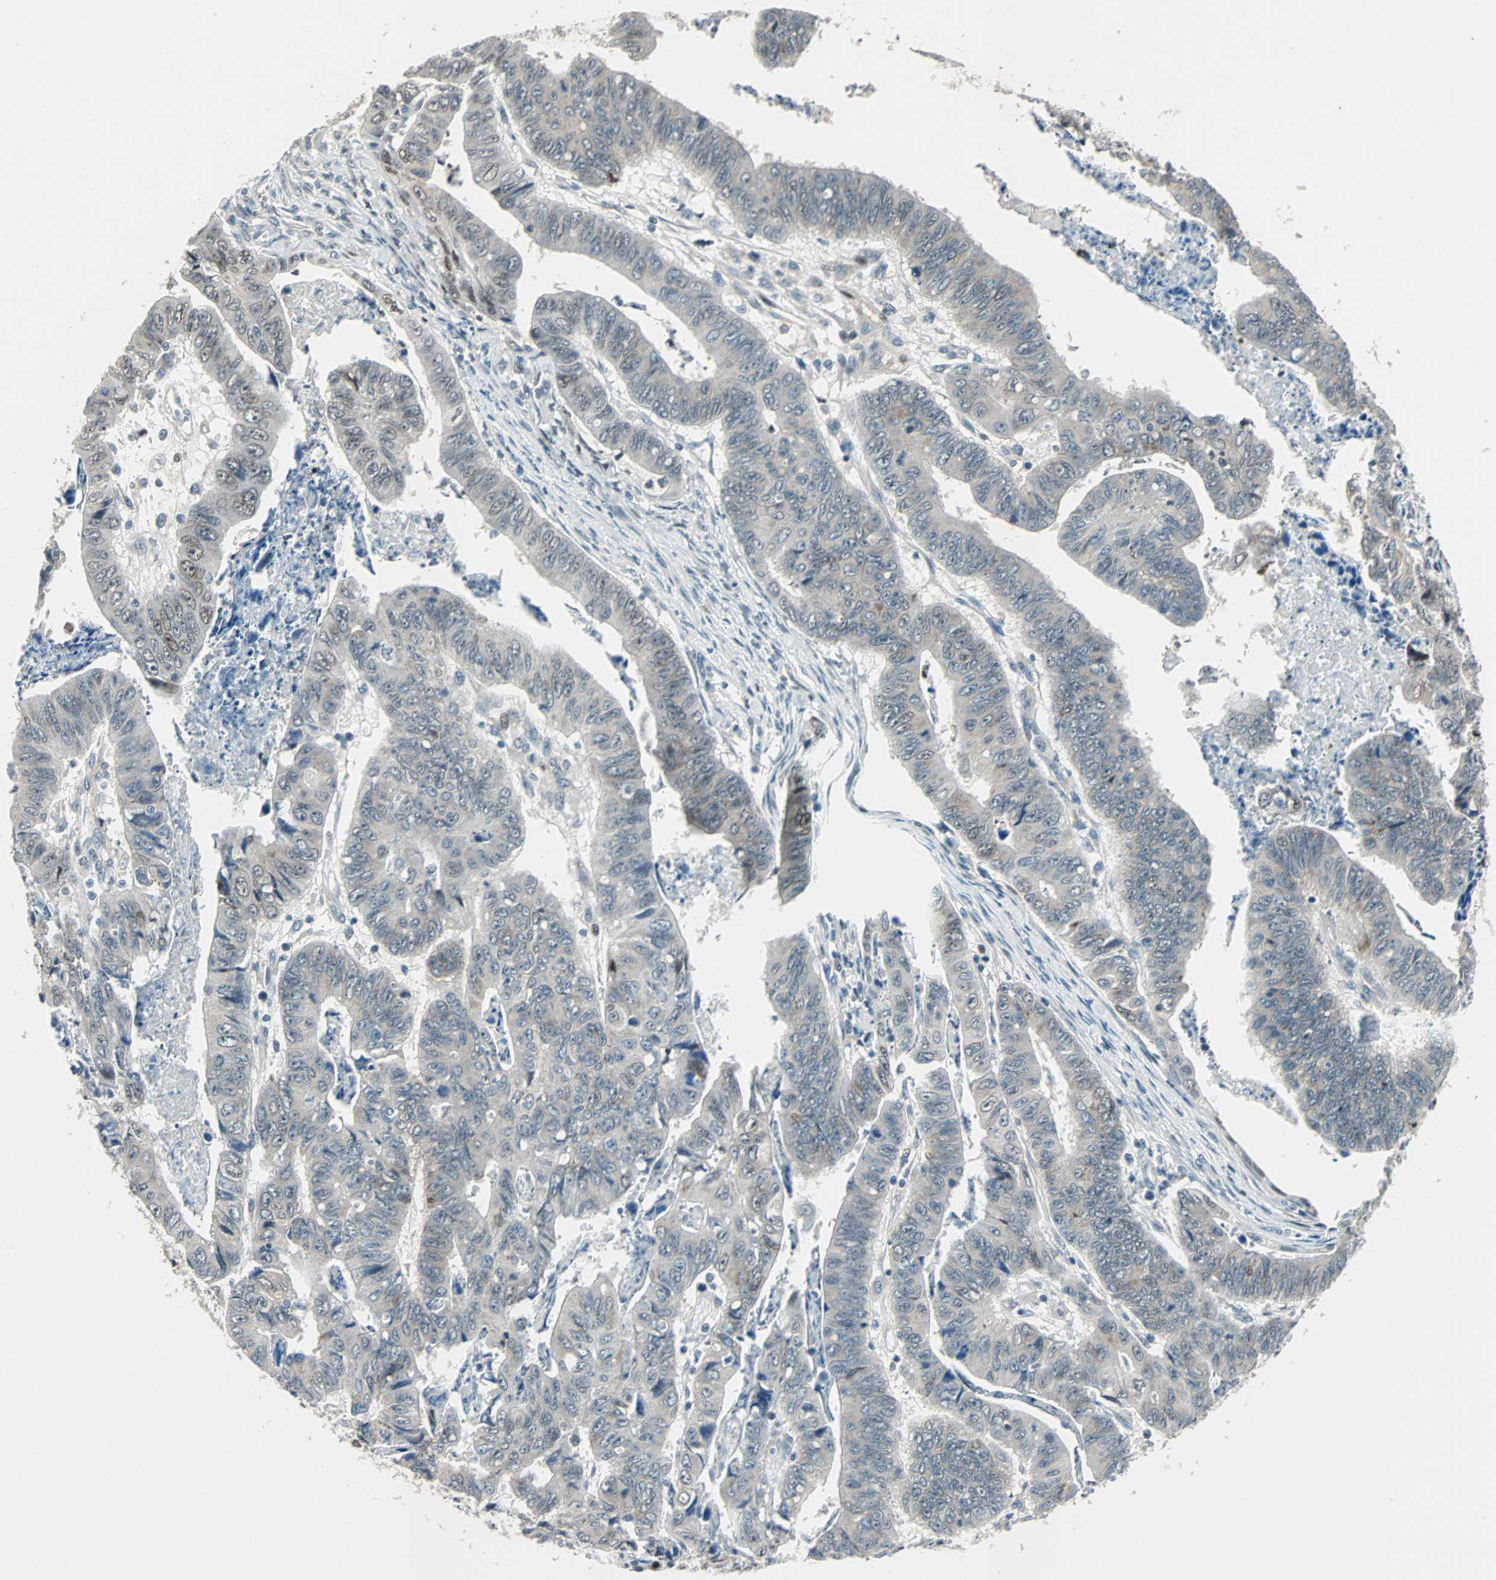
{"staining": {"intensity": "moderate", "quantity": "25%-75%", "location": "nuclear"}, "tissue": "stomach cancer", "cell_type": "Tumor cells", "image_type": "cancer", "snomed": [{"axis": "morphology", "description": "Adenocarcinoma, NOS"}, {"axis": "topography", "description": "Stomach, lower"}], "caption": "Immunohistochemical staining of adenocarcinoma (stomach) displays medium levels of moderate nuclear protein staining in about 25%-75% of tumor cells. (DAB IHC, brown staining for protein, blue staining for nuclei).", "gene": "AJUBA", "patient": {"sex": "male", "age": 77}}